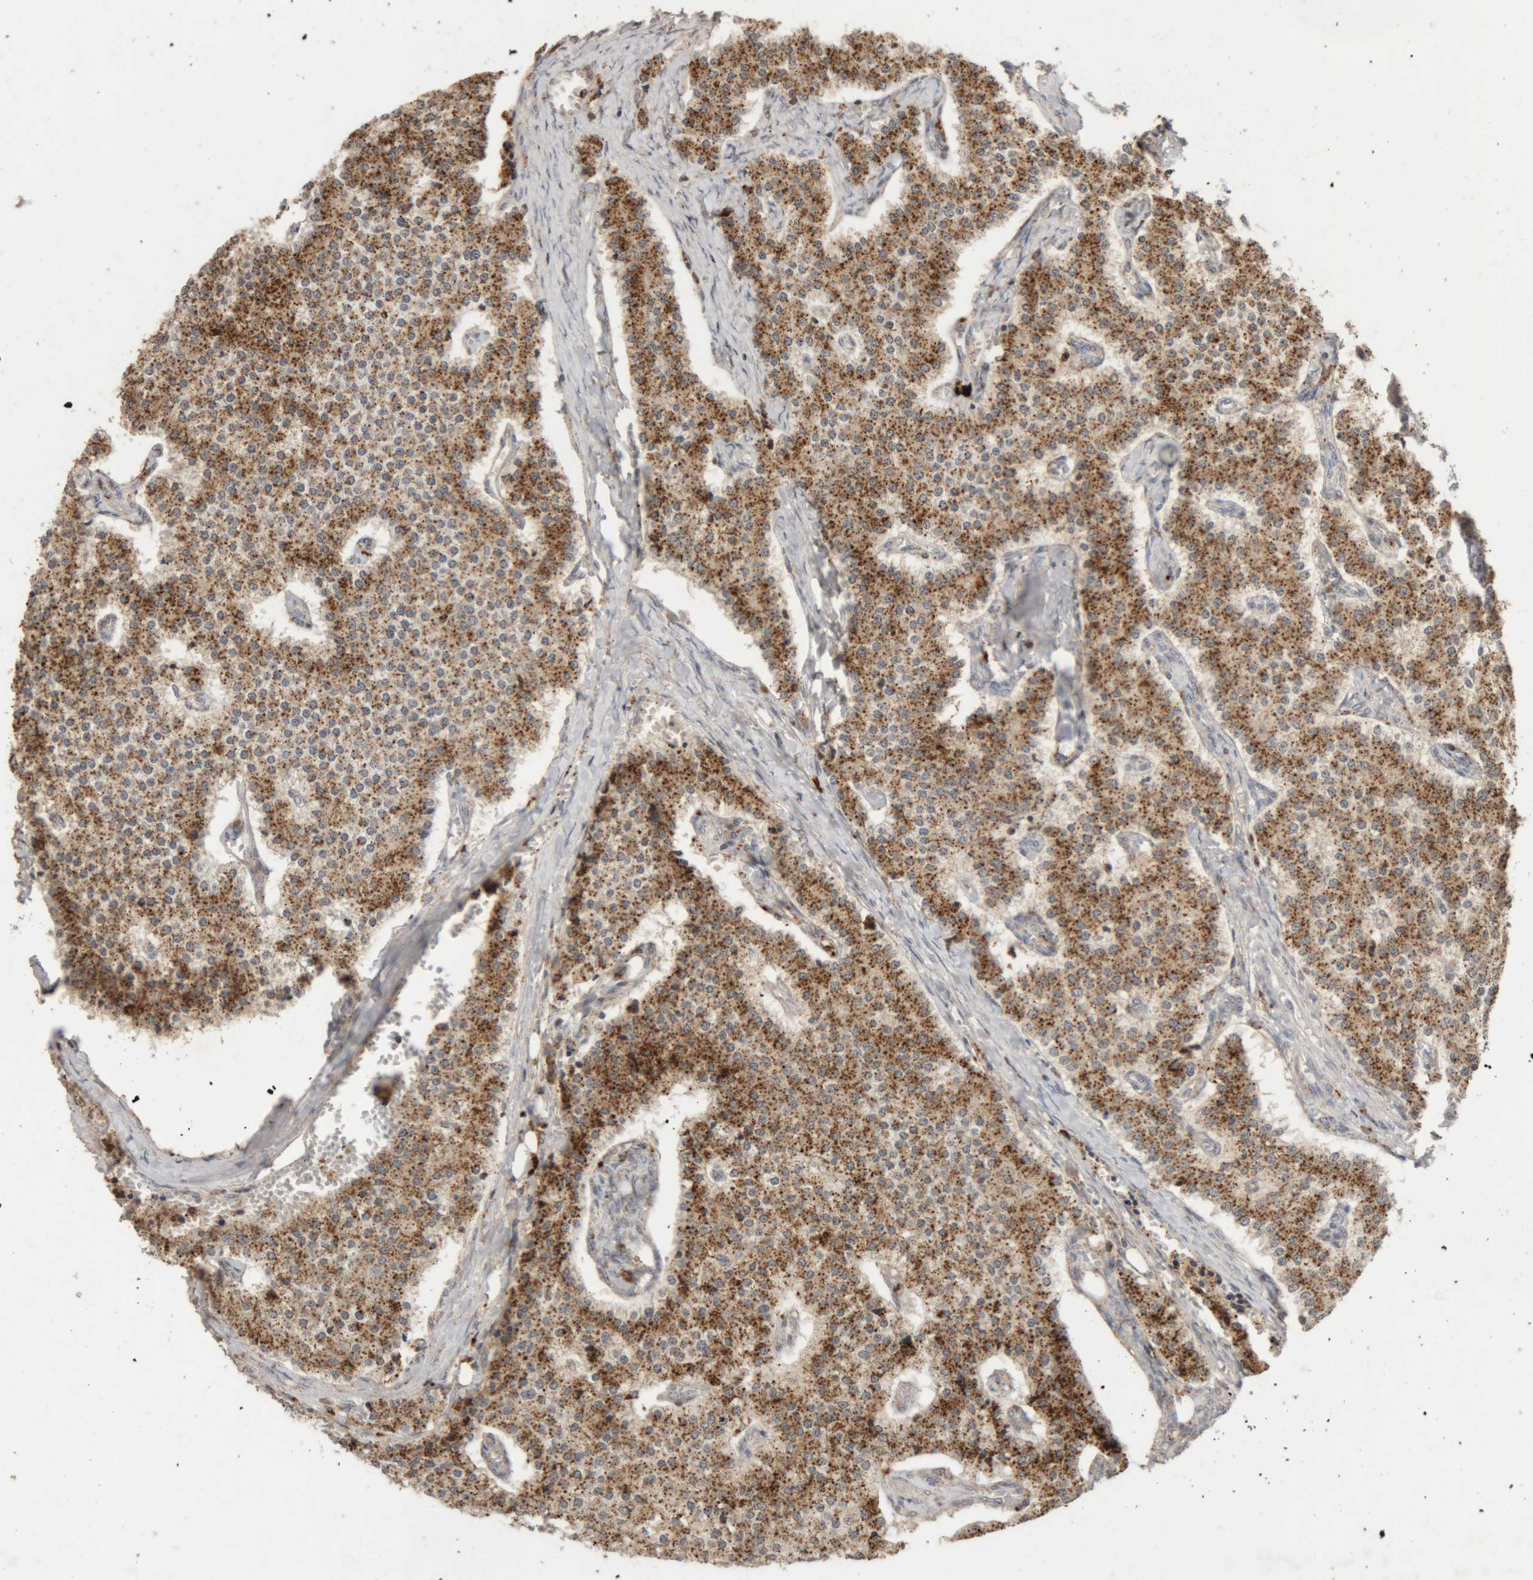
{"staining": {"intensity": "moderate", "quantity": ">75%", "location": "cytoplasmic/membranous"}, "tissue": "carcinoid", "cell_type": "Tumor cells", "image_type": "cancer", "snomed": [{"axis": "morphology", "description": "Carcinoid, malignant, NOS"}, {"axis": "topography", "description": "Colon"}], "caption": "This photomicrograph reveals IHC staining of malignant carcinoid, with medium moderate cytoplasmic/membranous staining in about >75% of tumor cells.", "gene": "ARSA", "patient": {"sex": "female", "age": 52}}